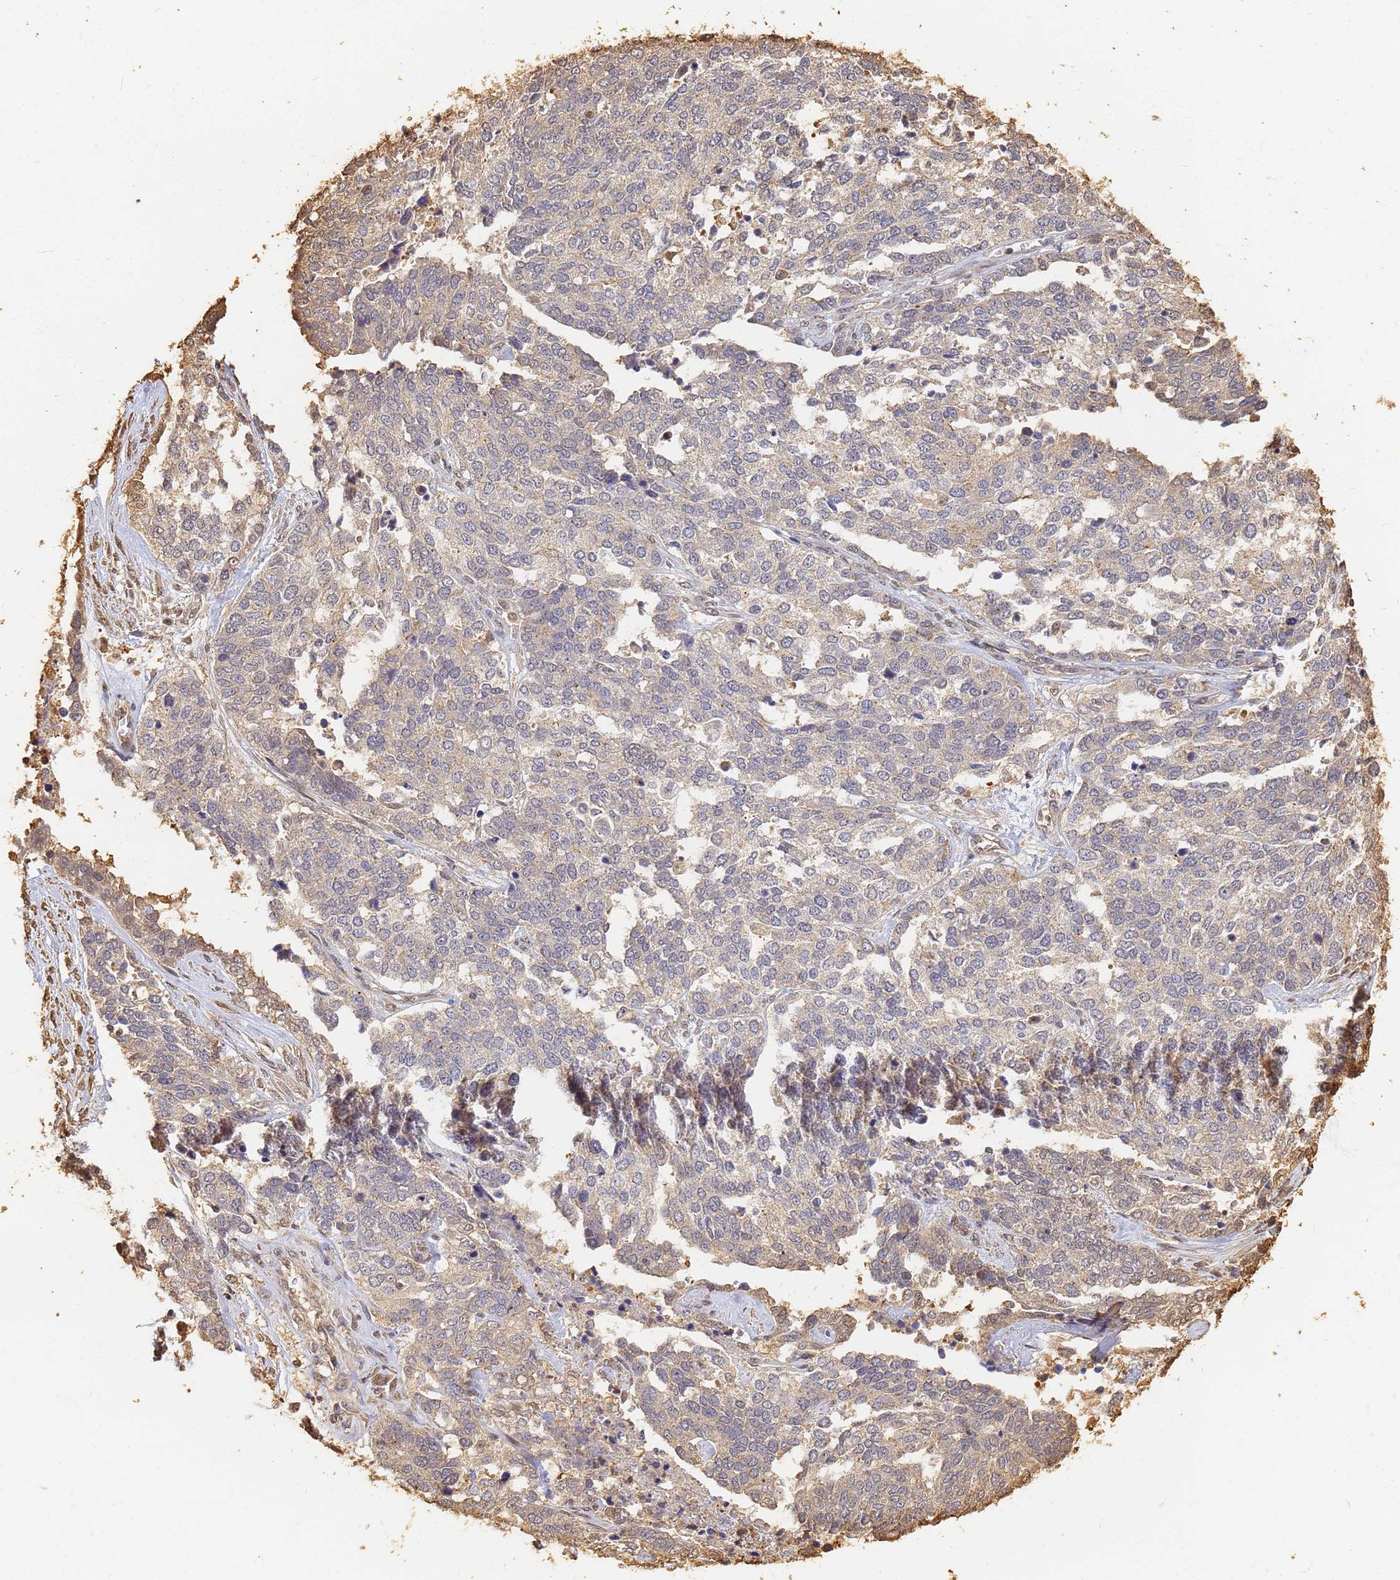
{"staining": {"intensity": "weak", "quantity": "<25%", "location": "cytoplasmic/membranous"}, "tissue": "ovarian cancer", "cell_type": "Tumor cells", "image_type": "cancer", "snomed": [{"axis": "morphology", "description": "Cystadenocarcinoma, serous, NOS"}, {"axis": "topography", "description": "Ovary"}], "caption": "This is an immunohistochemistry (IHC) micrograph of serous cystadenocarcinoma (ovarian). There is no staining in tumor cells.", "gene": "JAK2", "patient": {"sex": "female", "age": 44}}